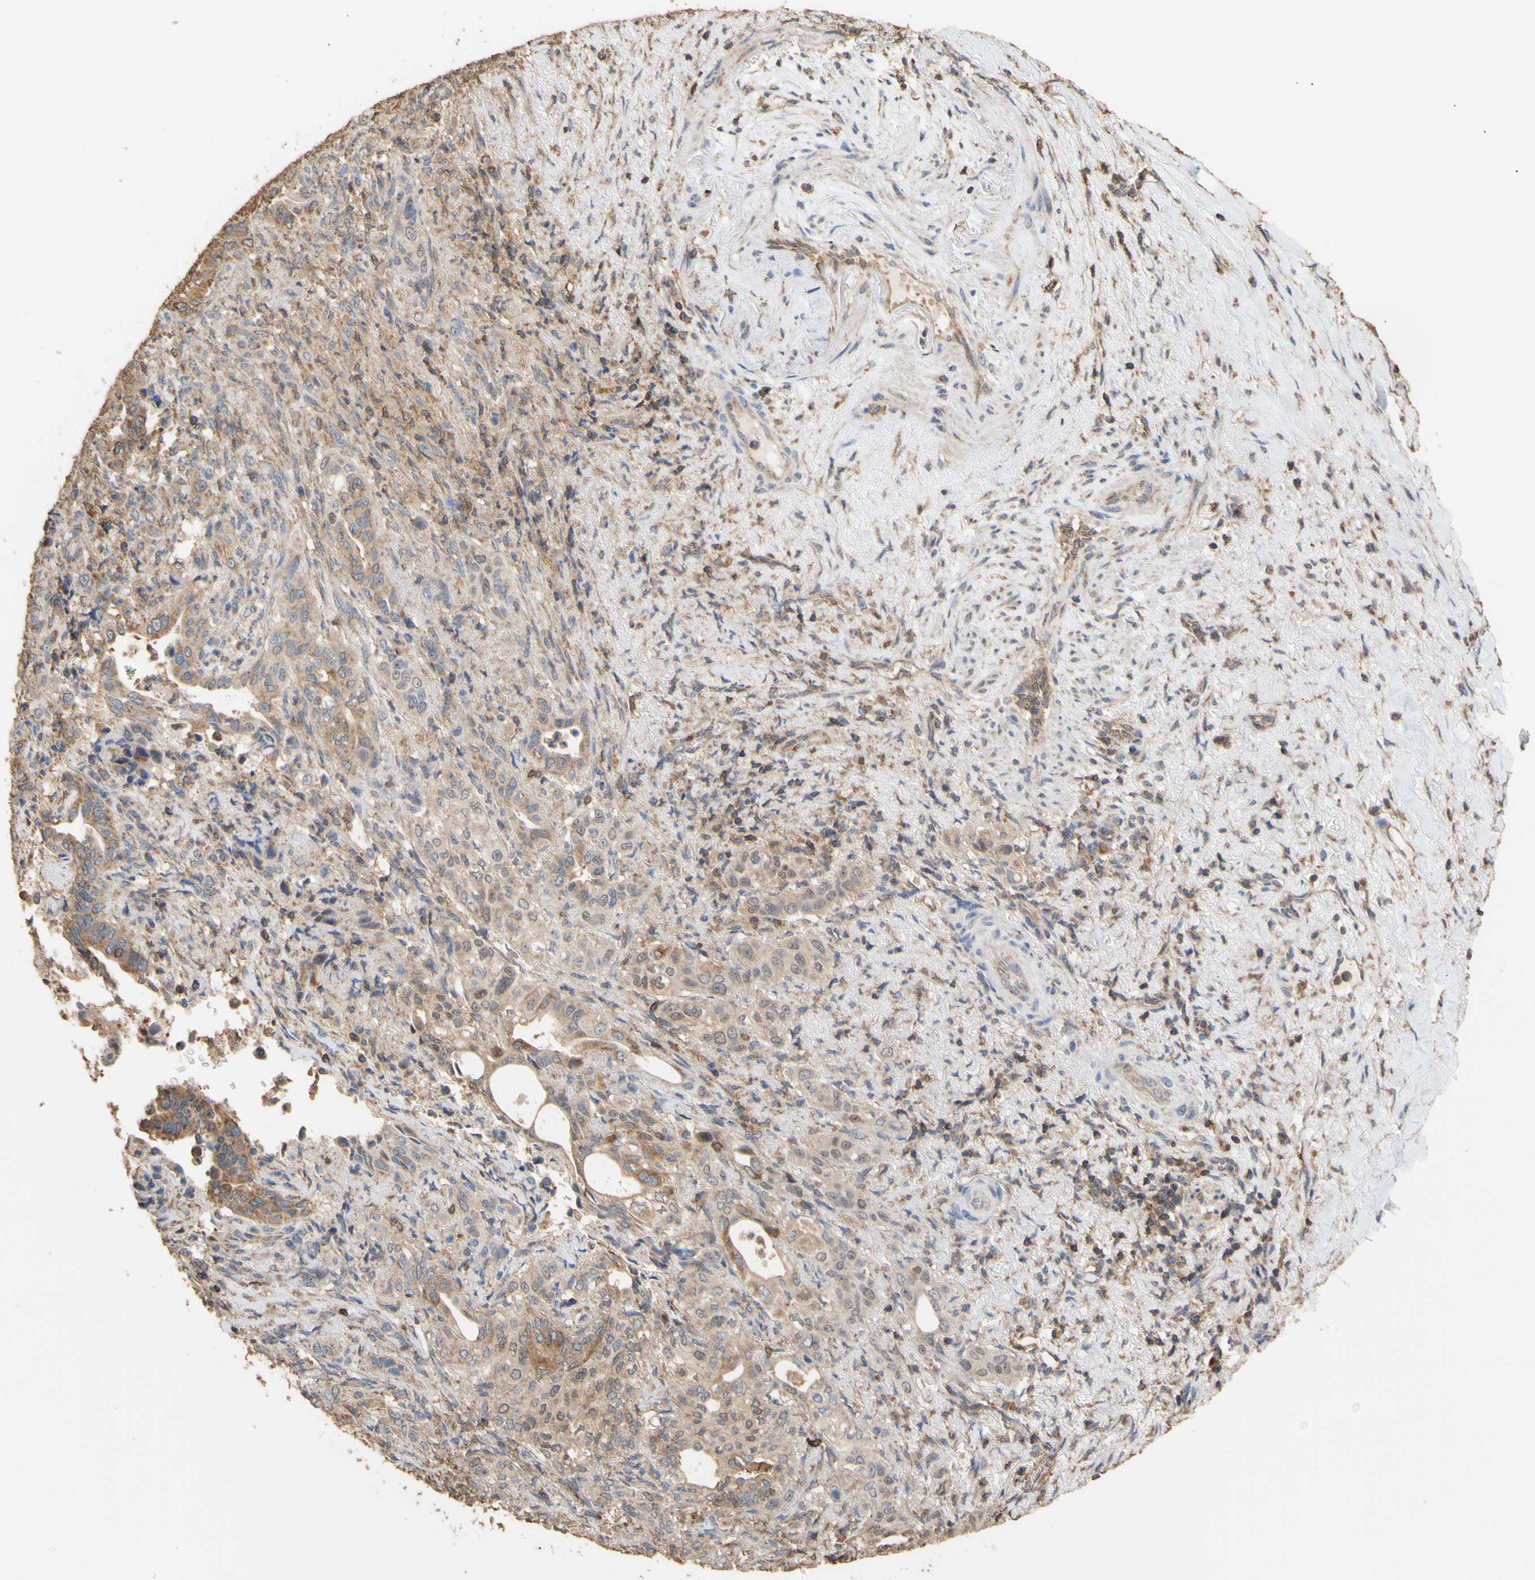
{"staining": {"intensity": "moderate", "quantity": ">75%", "location": "cytoplasmic/membranous"}, "tissue": "liver cancer", "cell_type": "Tumor cells", "image_type": "cancer", "snomed": [{"axis": "morphology", "description": "Cholangiocarcinoma"}, {"axis": "topography", "description": "Liver"}], "caption": "Protein staining reveals moderate cytoplasmic/membranous expression in approximately >75% of tumor cells in liver cancer.", "gene": "ALDH9A1", "patient": {"sex": "female", "age": 67}}